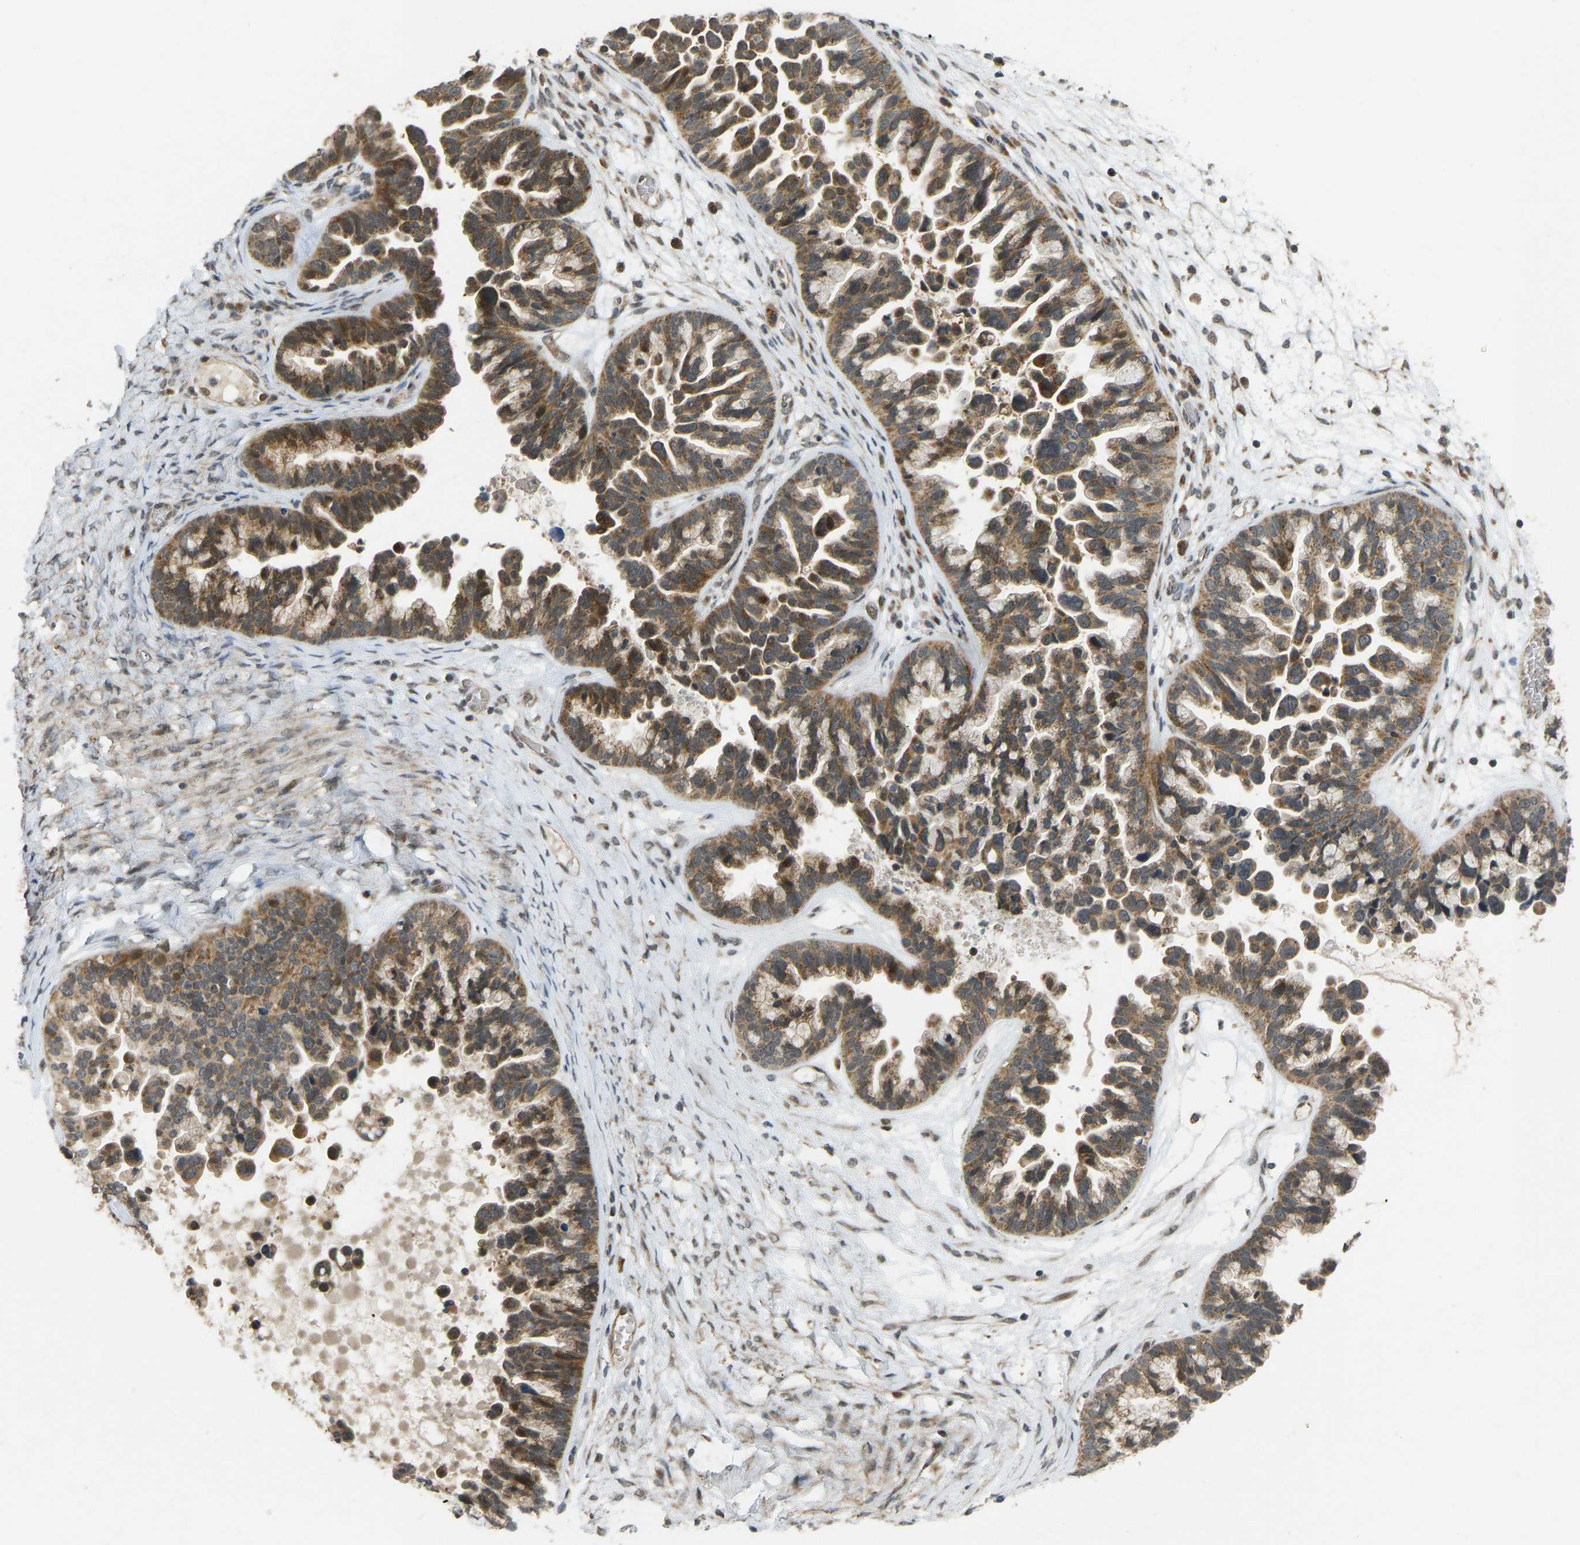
{"staining": {"intensity": "moderate", "quantity": ">75%", "location": "cytoplasmic/membranous"}, "tissue": "ovarian cancer", "cell_type": "Tumor cells", "image_type": "cancer", "snomed": [{"axis": "morphology", "description": "Cystadenocarcinoma, serous, NOS"}, {"axis": "topography", "description": "Ovary"}], "caption": "Tumor cells show medium levels of moderate cytoplasmic/membranous staining in approximately >75% of cells in human ovarian cancer.", "gene": "ACADS", "patient": {"sex": "female", "age": 56}}